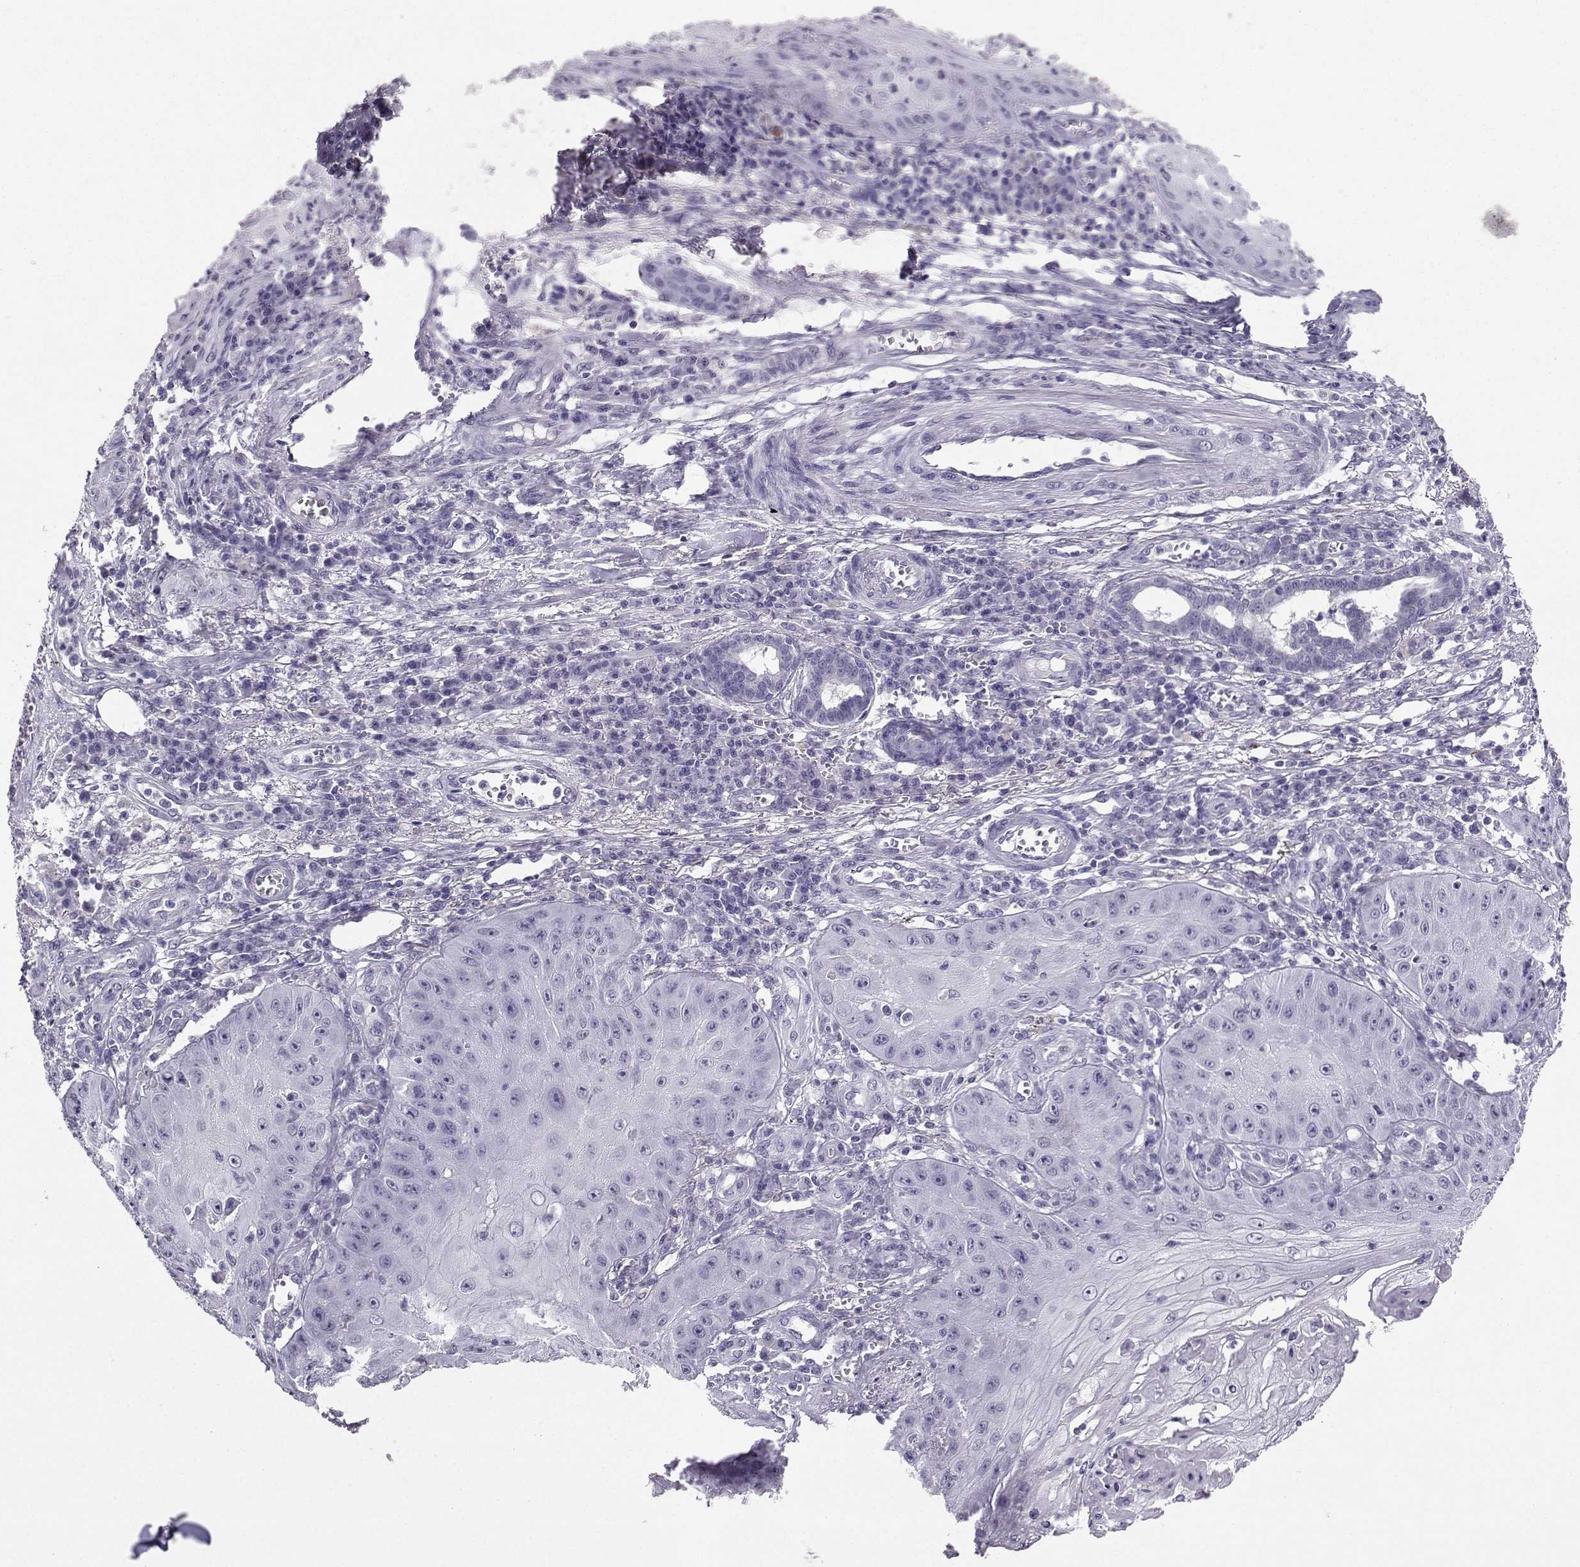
{"staining": {"intensity": "negative", "quantity": "none", "location": "none"}, "tissue": "skin cancer", "cell_type": "Tumor cells", "image_type": "cancer", "snomed": [{"axis": "morphology", "description": "Squamous cell carcinoma, NOS"}, {"axis": "topography", "description": "Skin"}], "caption": "This micrograph is of squamous cell carcinoma (skin) stained with immunohistochemistry (IHC) to label a protein in brown with the nuclei are counter-stained blue. There is no expression in tumor cells.", "gene": "TBR1", "patient": {"sex": "male", "age": 70}}